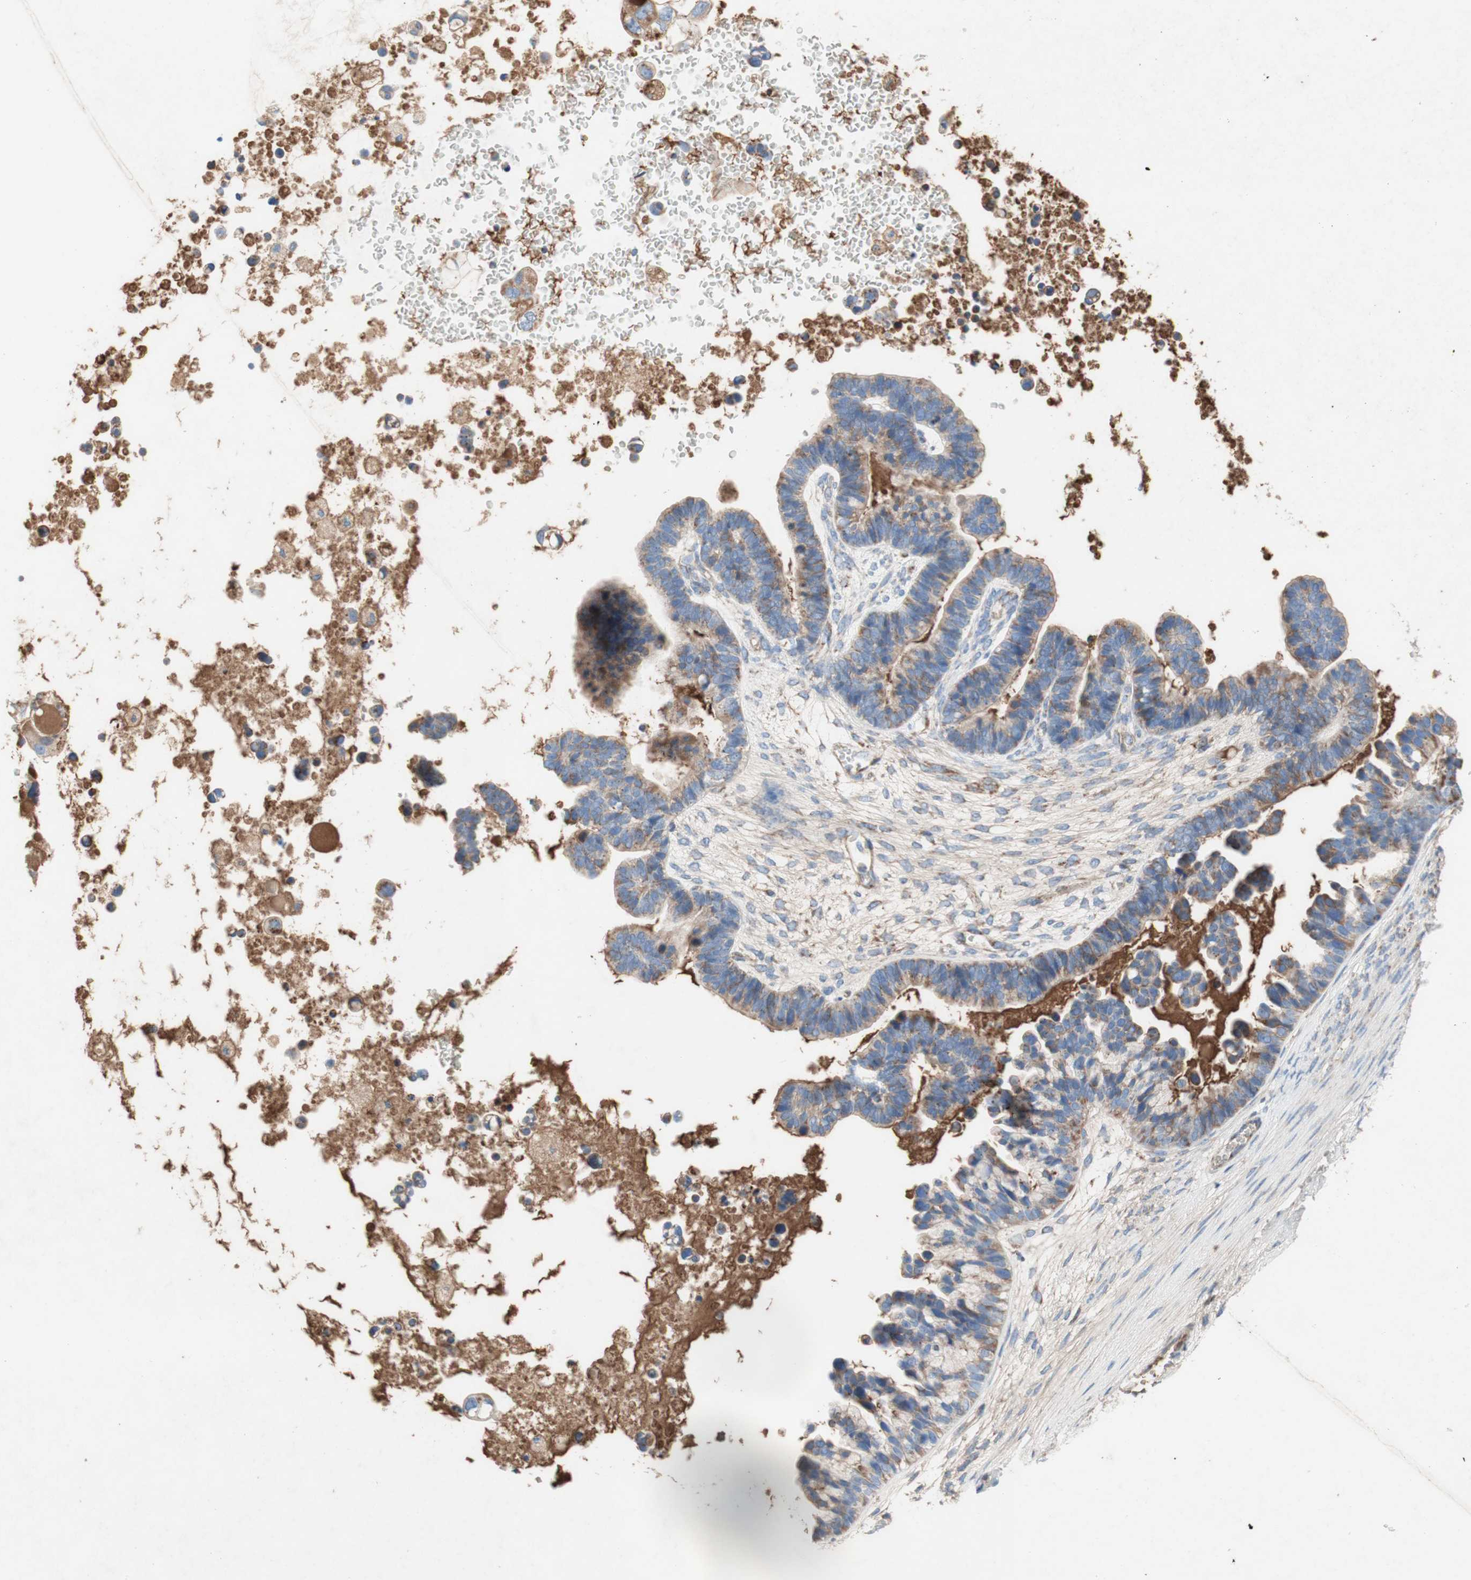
{"staining": {"intensity": "weak", "quantity": ">75%", "location": "cytoplasmic/membranous"}, "tissue": "ovarian cancer", "cell_type": "Tumor cells", "image_type": "cancer", "snomed": [{"axis": "morphology", "description": "Cystadenocarcinoma, serous, NOS"}, {"axis": "topography", "description": "Ovary"}], "caption": "Ovarian serous cystadenocarcinoma stained with immunohistochemistry exhibits weak cytoplasmic/membranous staining in about >75% of tumor cells. (DAB IHC with brightfield microscopy, high magnification).", "gene": "SDHB", "patient": {"sex": "female", "age": 56}}